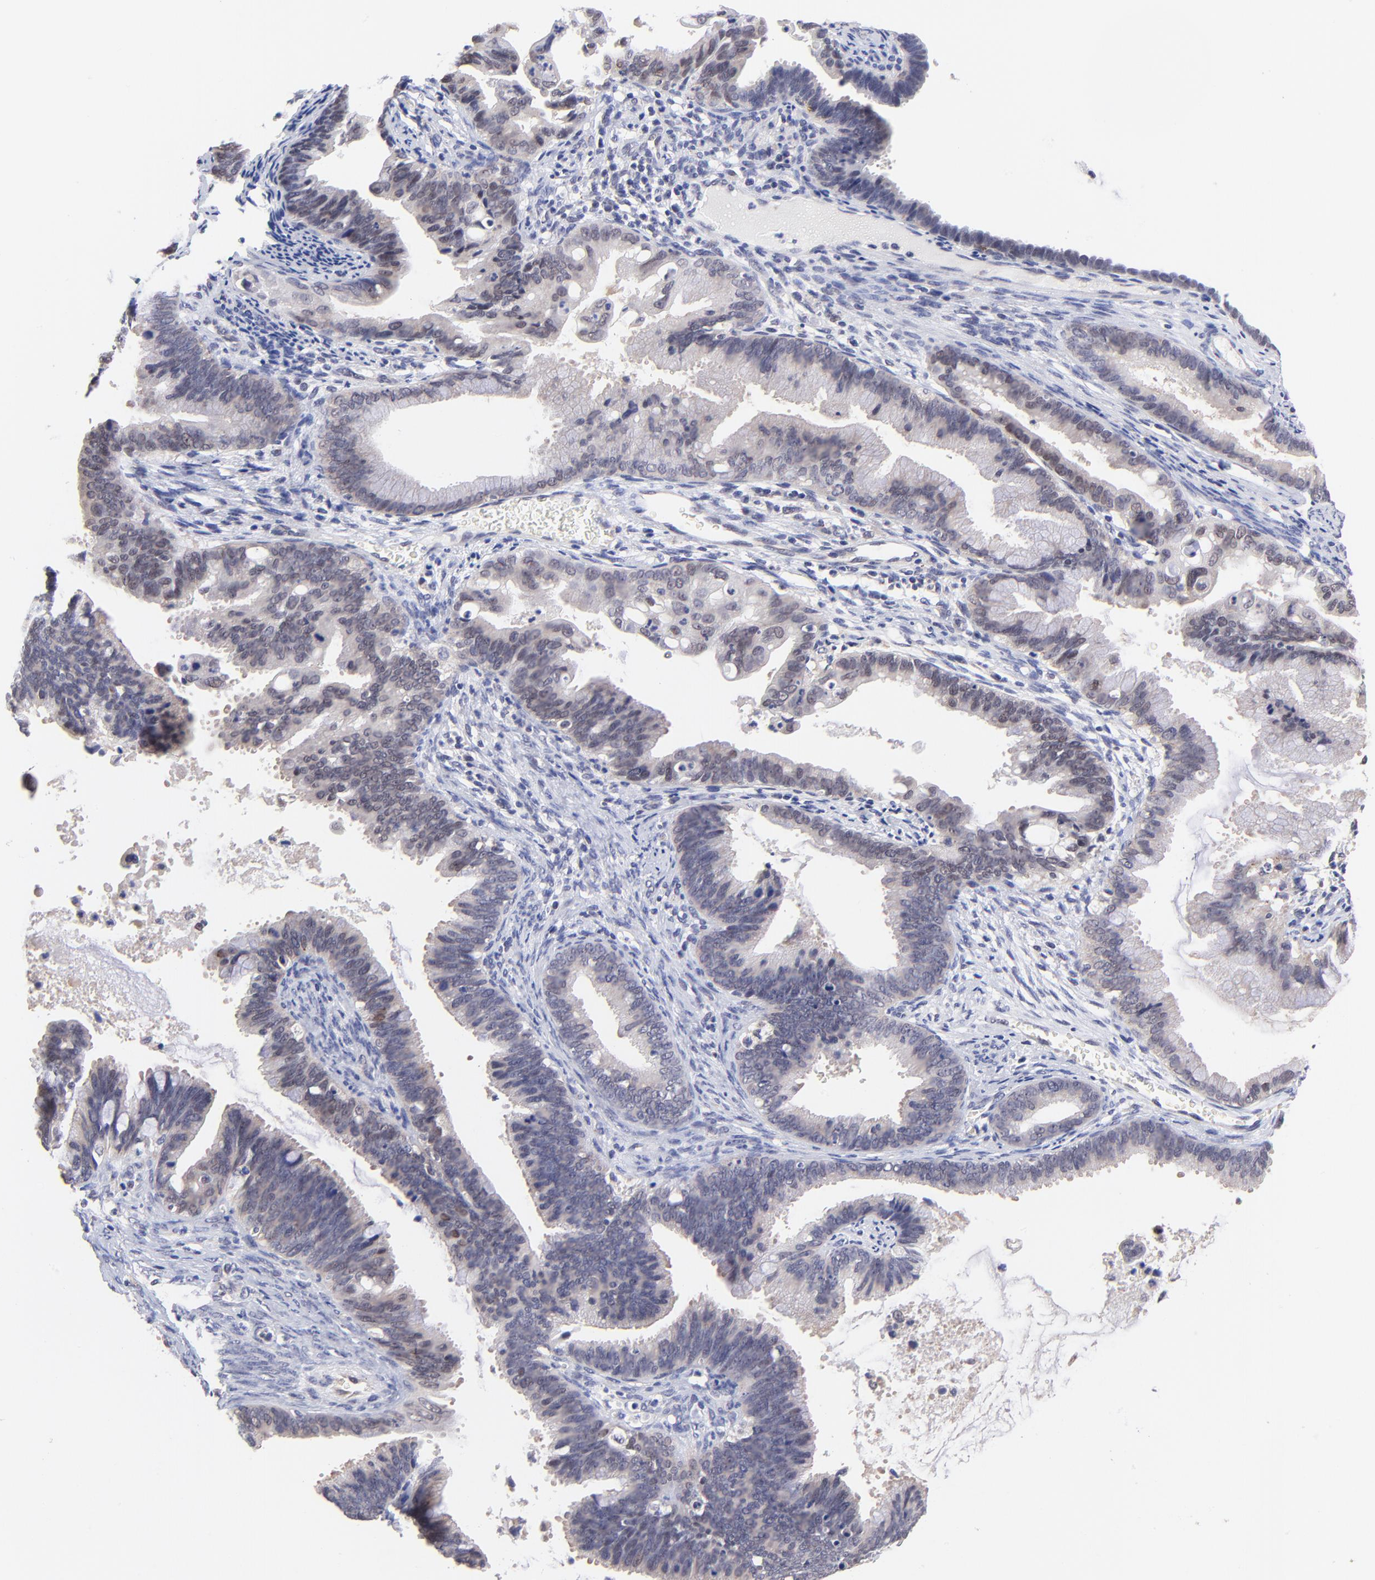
{"staining": {"intensity": "negative", "quantity": "none", "location": "none"}, "tissue": "cervical cancer", "cell_type": "Tumor cells", "image_type": "cancer", "snomed": [{"axis": "morphology", "description": "Adenocarcinoma, NOS"}, {"axis": "topography", "description": "Cervix"}], "caption": "The histopathology image reveals no significant positivity in tumor cells of cervical cancer.", "gene": "ZNF747", "patient": {"sex": "female", "age": 47}}